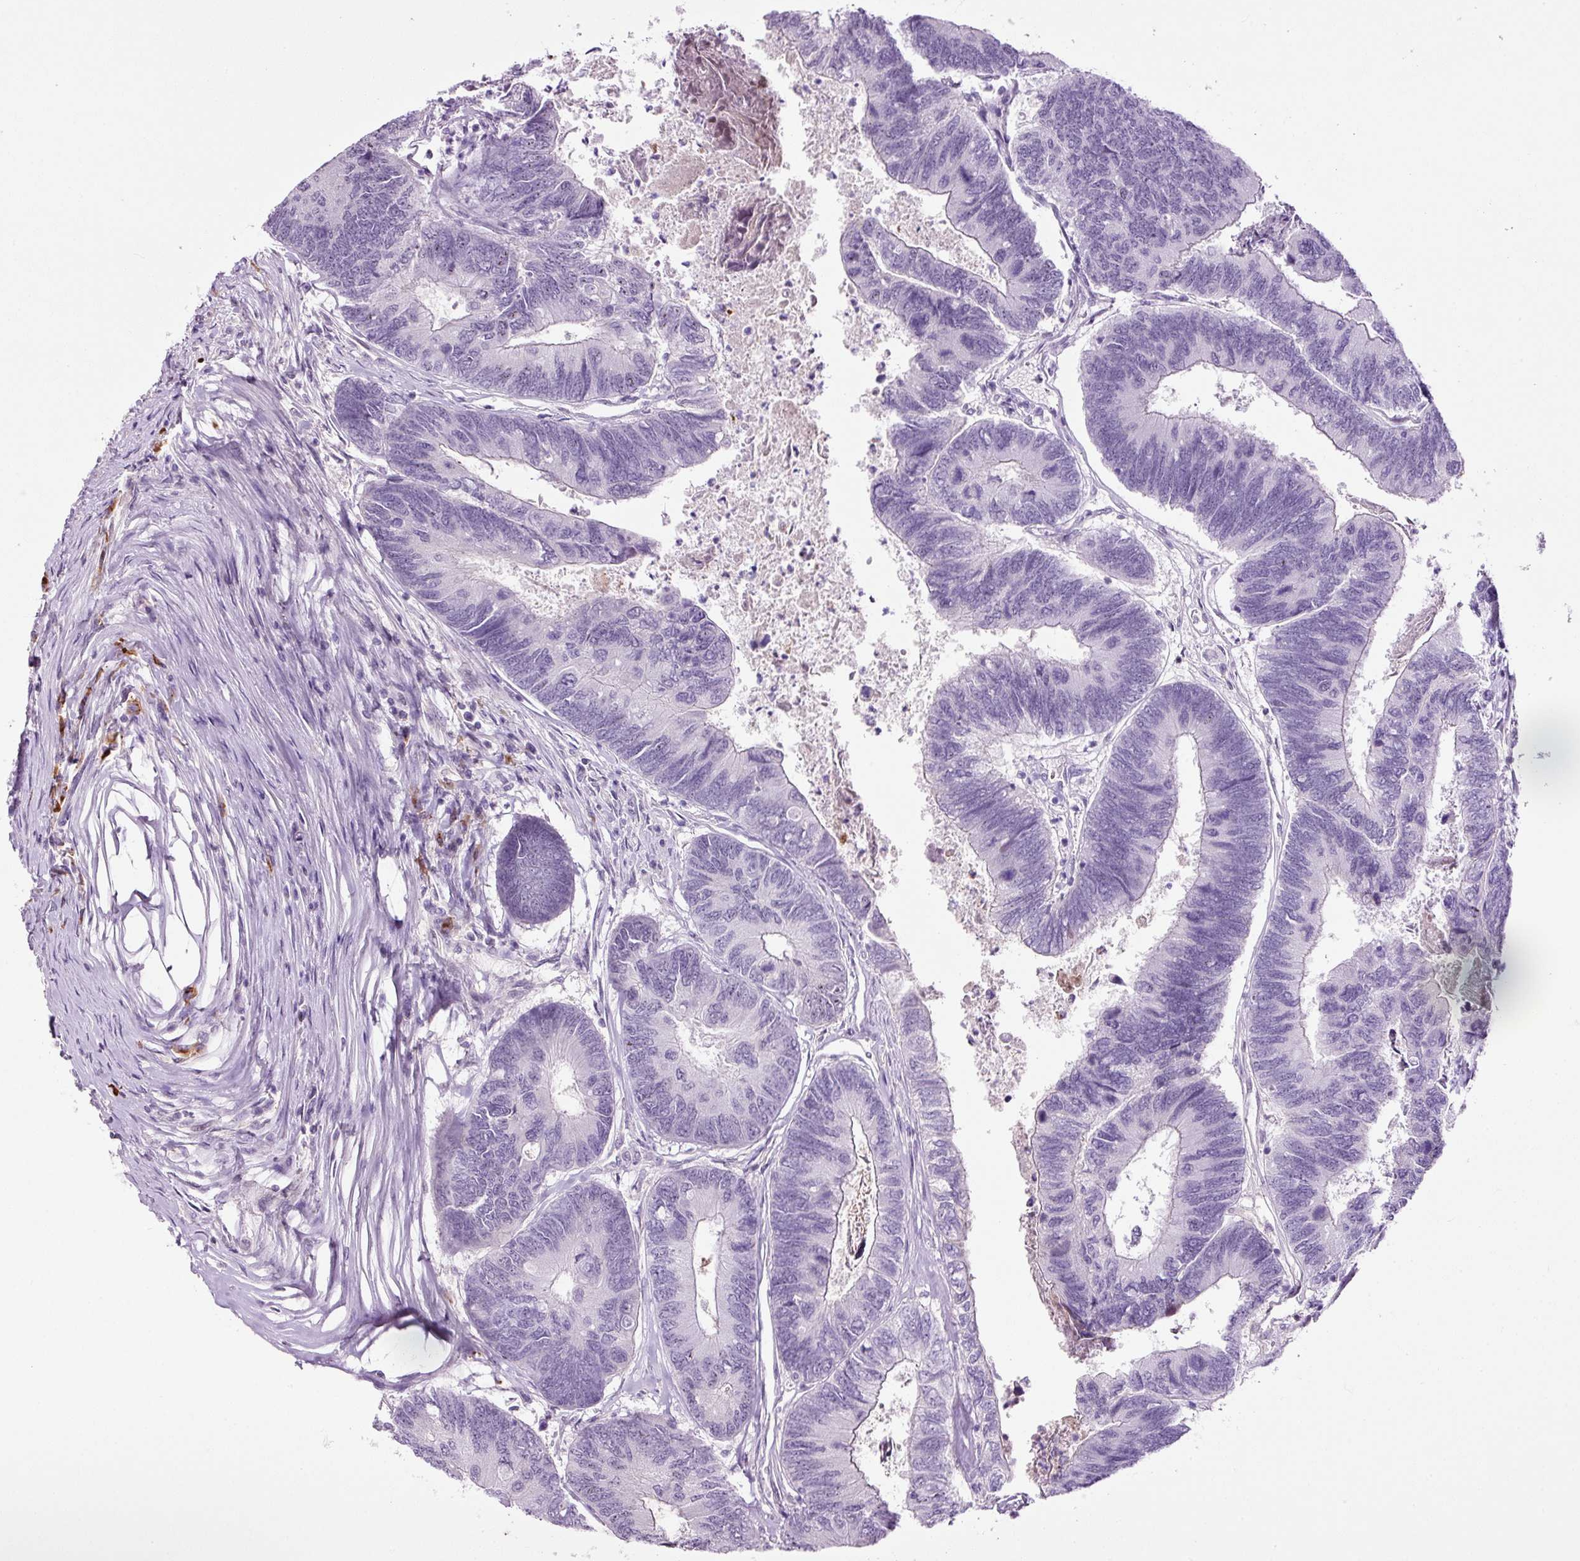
{"staining": {"intensity": "negative", "quantity": "none", "location": "none"}, "tissue": "colorectal cancer", "cell_type": "Tumor cells", "image_type": "cancer", "snomed": [{"axis": "morphology", "description": "Adenocarcinoma, NOS"}, {"axis": "topography", "description": "Colon"}], "caption": "Immunohistochemical staining of human adenocarcinoma (colorectal) demonstrates no significant positivity in tumor cells.", "gene": "KLF1", "patient": {"sex": "female", "age": 67}}